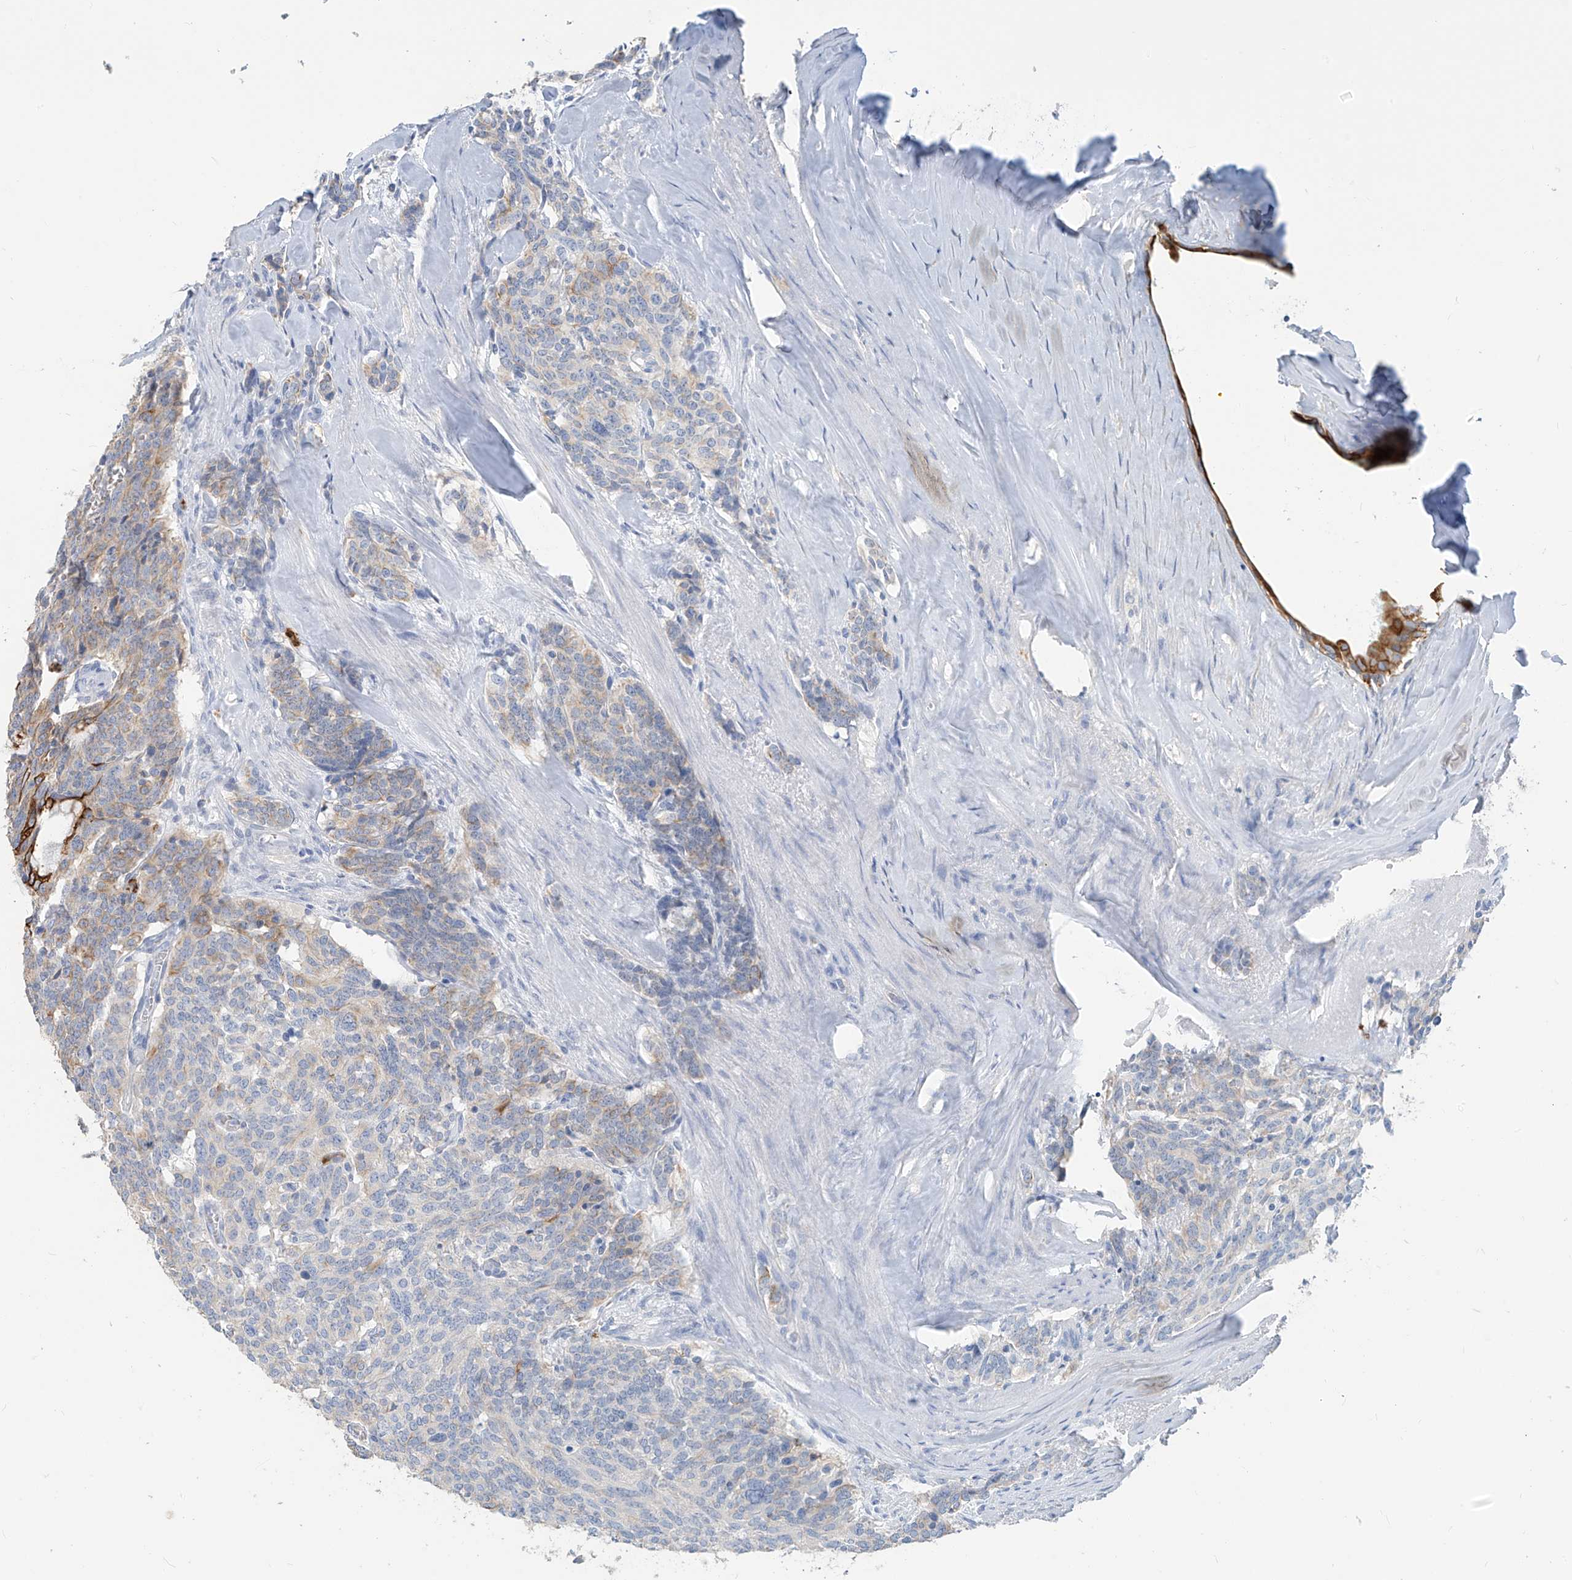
{"staining": {"intensity": "strong", "quantity": "<25%", "location": "cytoplasmic/membranous"}, "tissue": "carcinoid", "cell_type": "Tumor cells", "image_type": "cancer", "snomed": [{"axis": "morphology", "description": "Carcinoid, malignant, NOS"}, {"axis": "topography", "description": "Lung"}], "caption": "Strong cytoplasmic/membranous positivity is appreciated in about <25% of tumor cells in carcinoid (malignant).", "gene": "PAFAH1B3", "patient": {"sex": "female", "age": 46}}